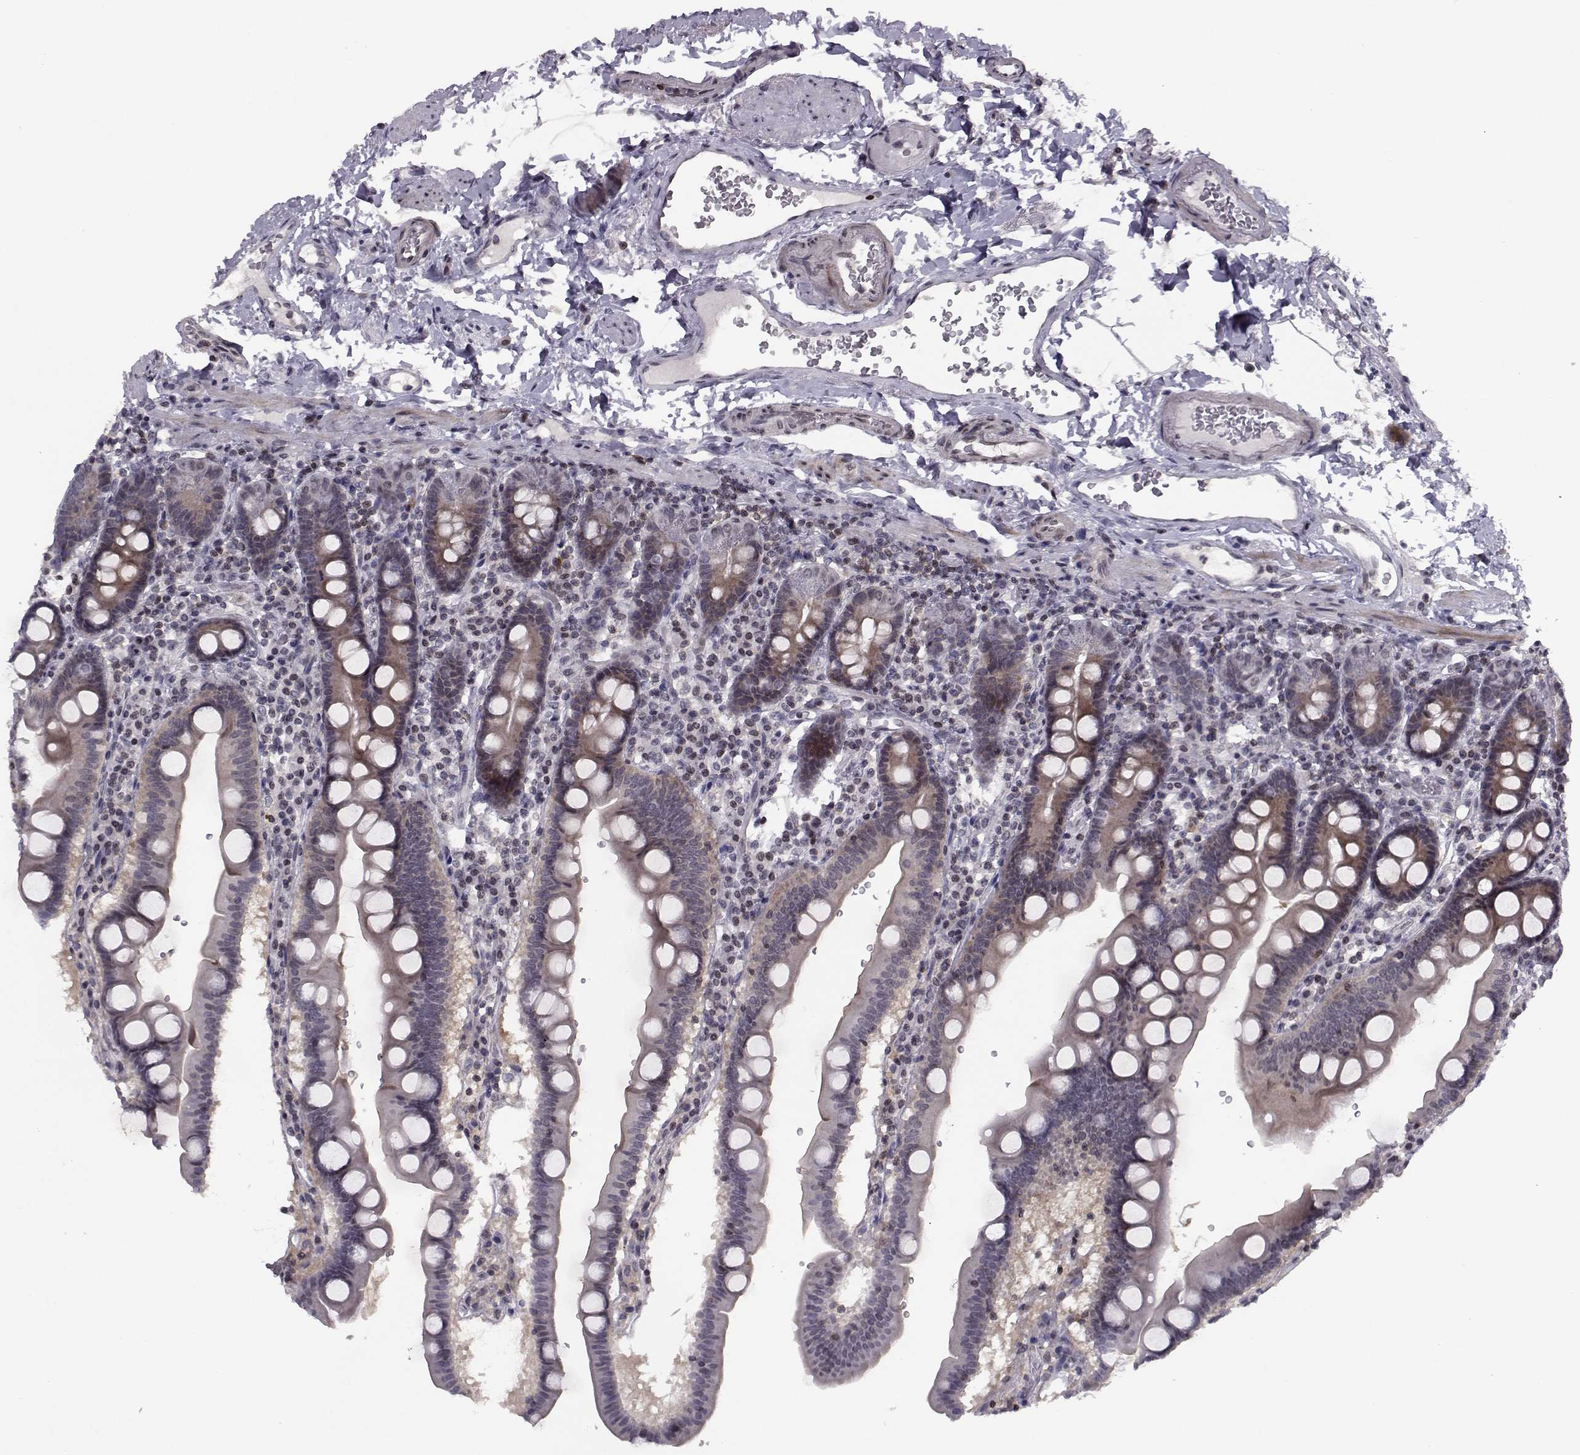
{"staining": {"intensity": "moderate", "quantity": "25%-75%", "location": "cytoplasmic/membranous"}, "tissue": "duodenum", "cell_type": "Glandular cells", "image_type": "normal", "snomed": [{"axis": "morphology", "description": "Normal tissue, NOS"}, {"axis": "topography", "description": "Duodenum"}], "caption": "A medium amount of moderate cytoplasmic/membranous staining is identified in about 25%-75% of glandular cells in unremarkable duodenum.", "gene": "PCP4L1", "patient": {"sex": "male", "age": 59}}